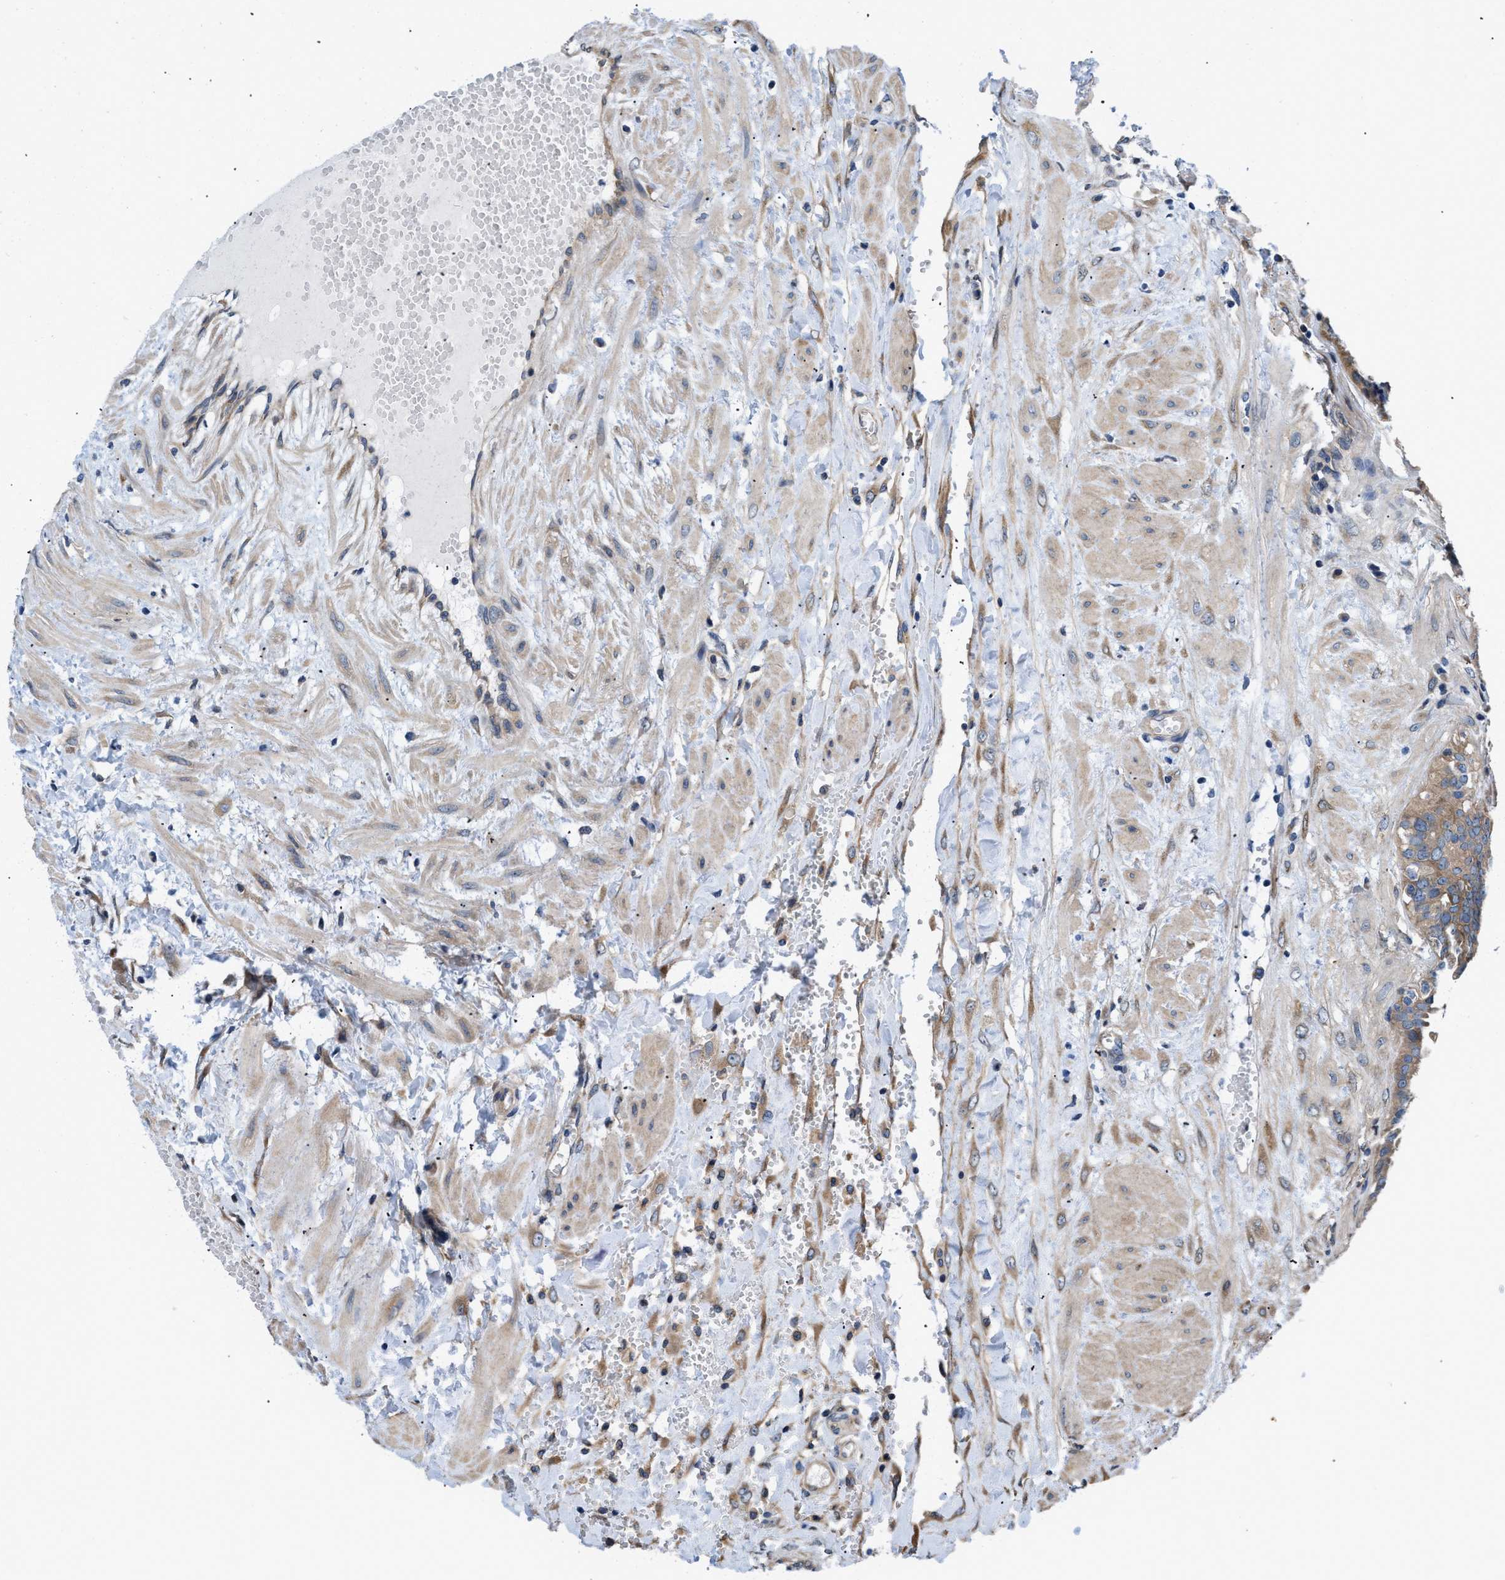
{"staining": {"intensity": "moderate", "quantity": ">75%", "location": "cytoplasmic/membranous"}, "tissue": "fallopian tube", "cell_type": "Glandular cells", "image_type": "normal", "snomed": [{"axis": "morphology", "description": "Normal tissue, NOS"}, {"axis": "topography", "description": "Fallopian tube"}, {"axis": "topography", "description": "Placenta"}], "caption": "Glandular cells show moderate cytoplasmic/membranous expression in about >75% of cells in unremarkable fallopian tube.", "gene": "CEP128", "patient": {"sex": "female", "age": 32}}